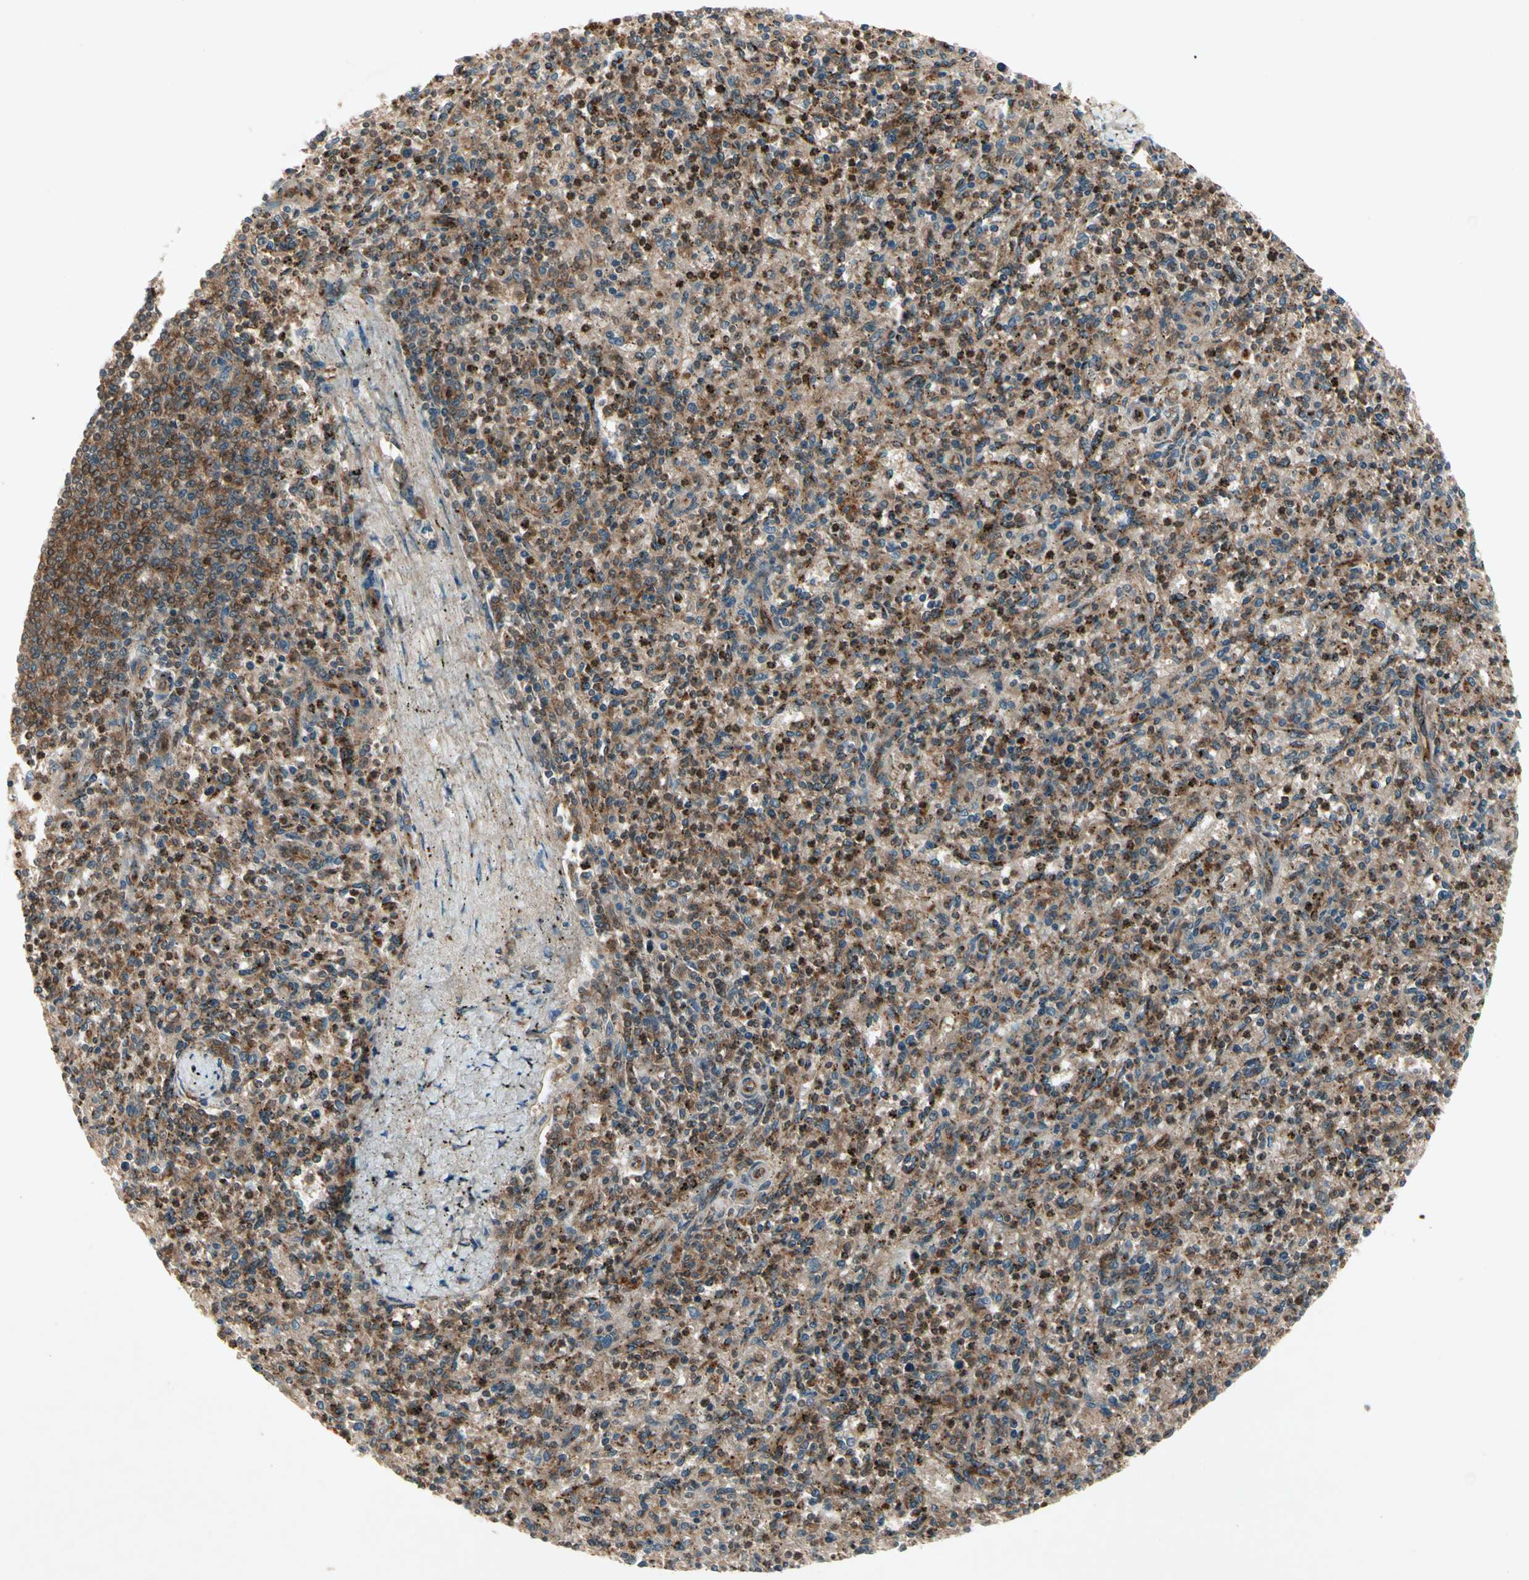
{"staining": {"intensity": "strong", "quantity": "25%-75%", "location": "cytoplasmic/membranous,nuclear"}, "tissue": "spleen", "cell_type": "Cells in red pulp", "image_type": "normal", "snomed": [{"axis": "morphology", "description": "Normal tissue, NOS"}, {"axis": "topography", "description": "Spleen"}], "caption": "This is an image of immunohistochemistry (IHC) staining of benign spleen, which shows strong positivity in the cytoplasmic/membranous,nuclear of cells in red pulp.", "gene": "FLOT1", "patient": {"sex": "male", "age": 72}}